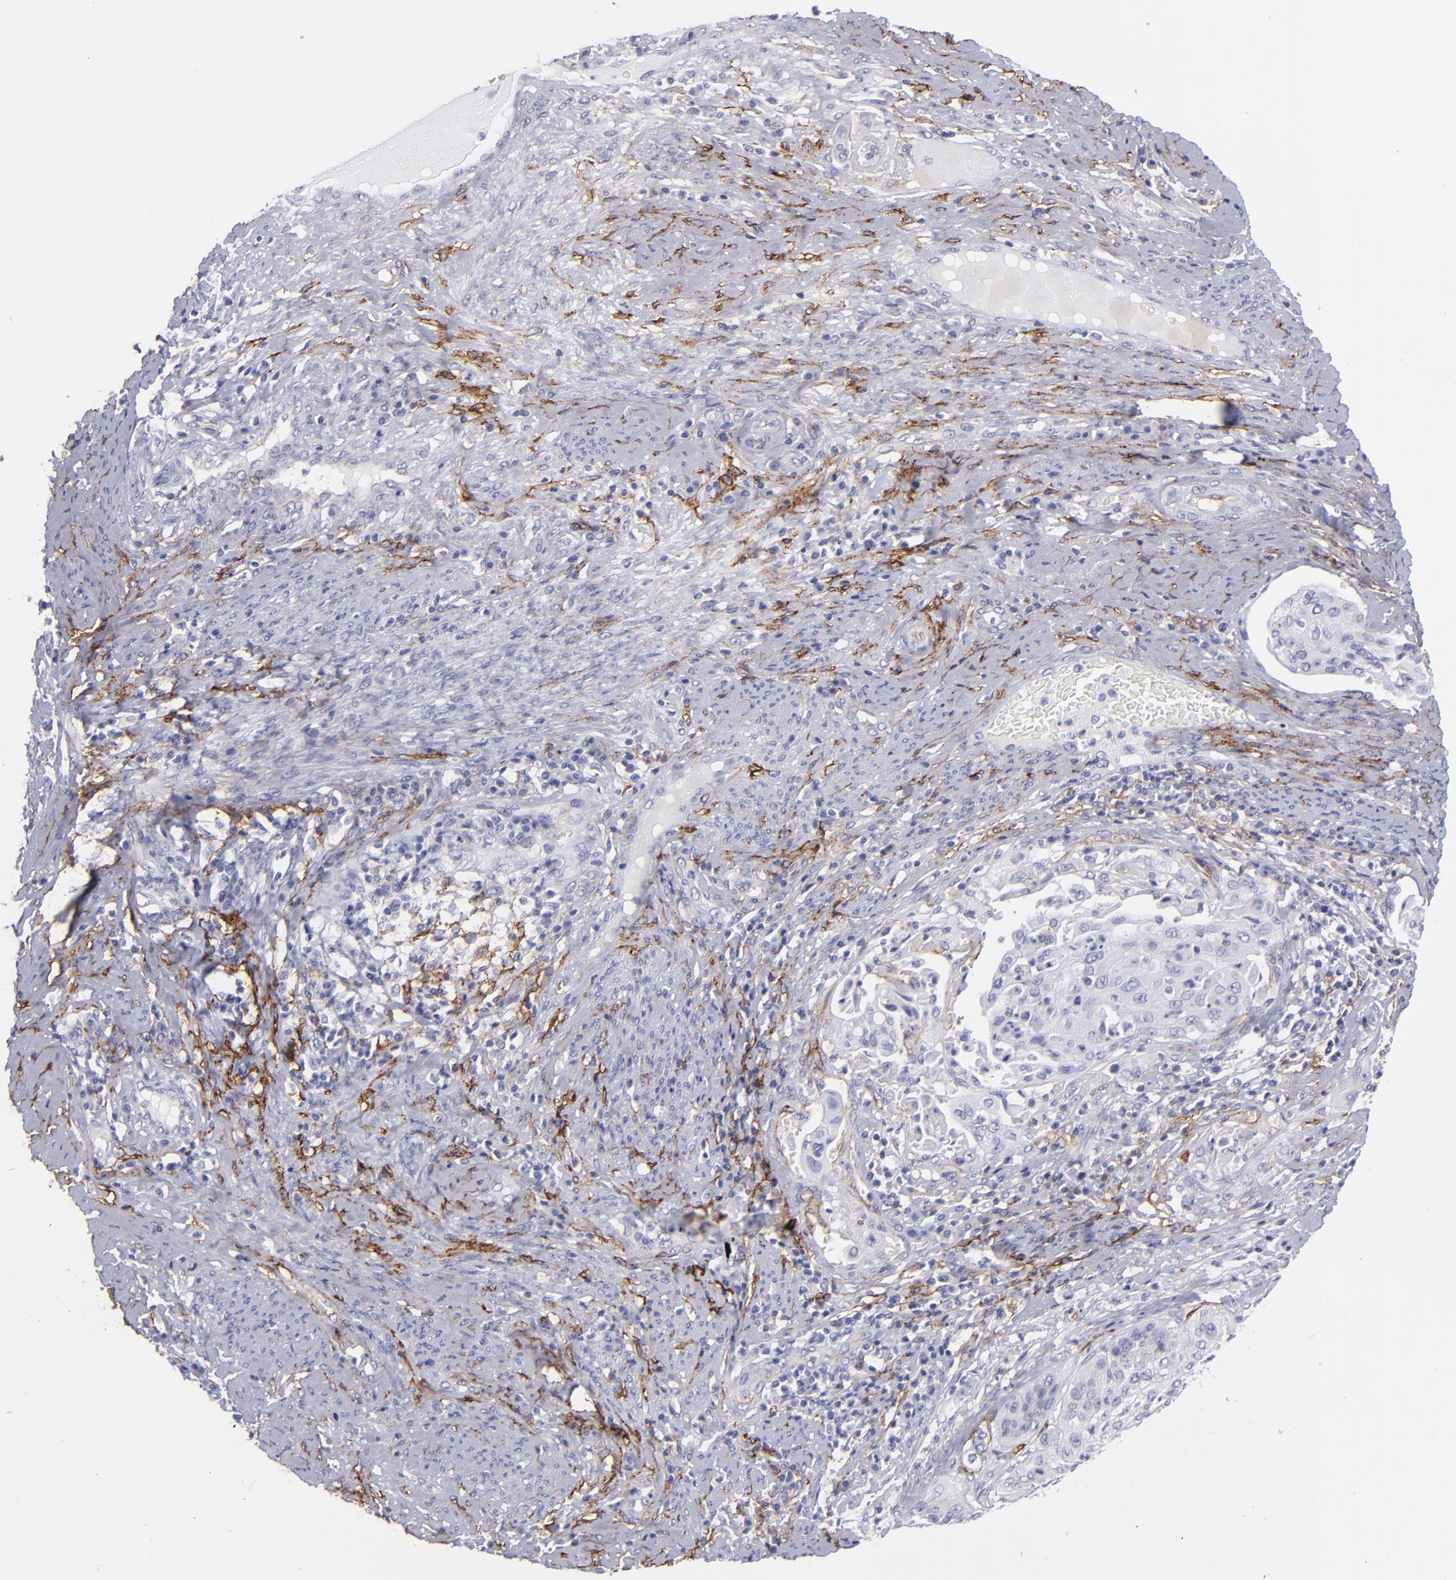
{"staining": {"intensity": "negative", "quantity": "none", "location": "none"}, "tissue": "cervical cancer", "cell_type": "Tumor cells", "image_type": "cancer", "snomed": [{"axis": "morphology", "description": "Squamous cell carcinoma, NOS"}, {"axis": "topography", "description": "Cervix"}], "caption": "Immunohistochemical staining of human cervical squamous cell carcinoma reveals no significant expression in tumor cells. (Brightfield microscopy of DAB IHC at high magnification).", "gene": "ACE", "patient": {"sex": "female", "age": 41}}